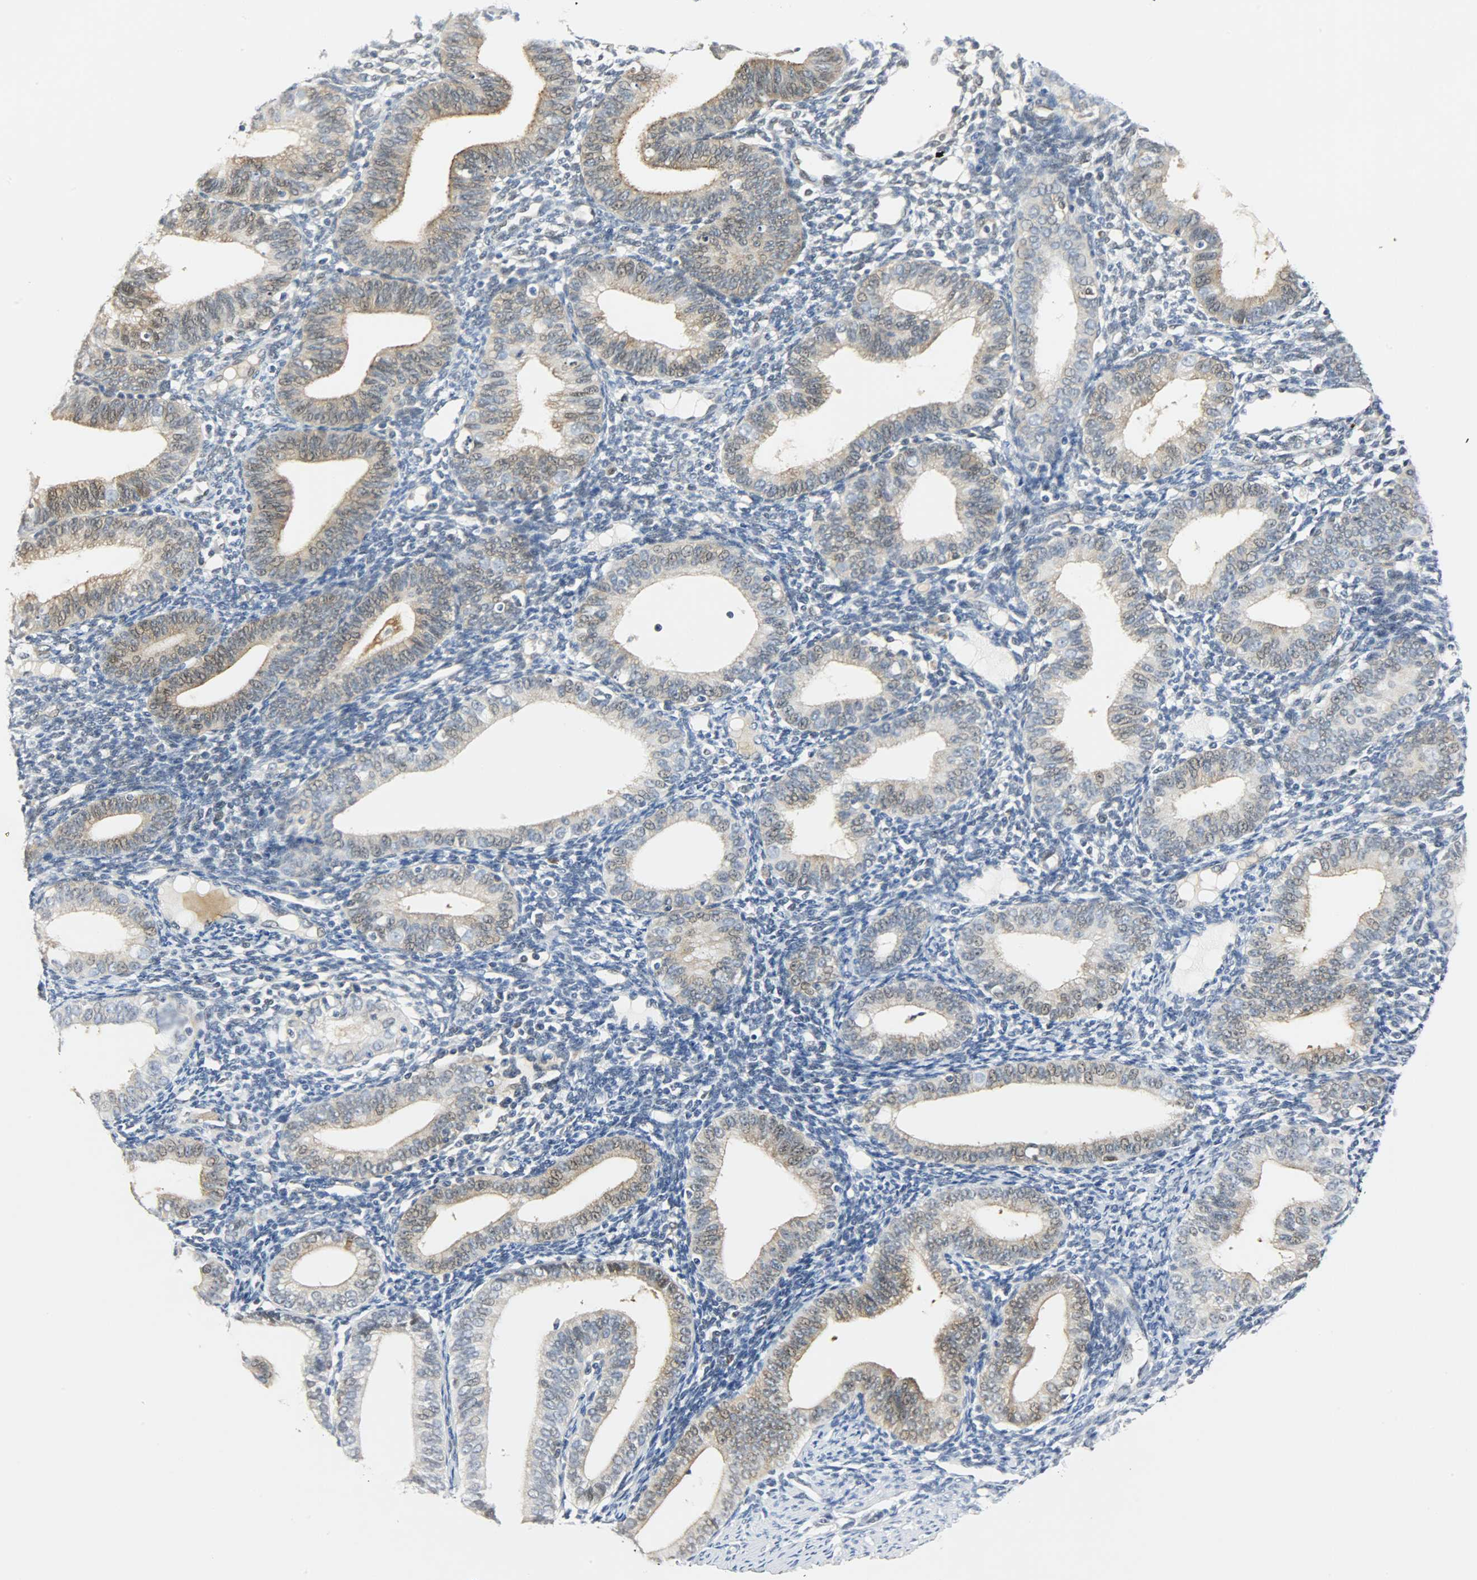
{"staining": {"intensity": "negative", "quantity": "none", "location": "none"}, "tissue": "endometrium", "cell_type": "Cells in endometrial stroma", "image_type": "normal", "snomed": [{"axis": "morphology", "description": "Normal tissue, NOS"}, {"axis": "topography", "description": "Endometrium"}], "caption": "Immunohistochemical staining of unremarkable human endometrium displays no significant expression in cells in endometrial stroma. (Immunohistochemistry, brightfield microscopy, high magnification).", "gene": "EIF4EBP1", "patient": {"sex": "female", "age": 61}}